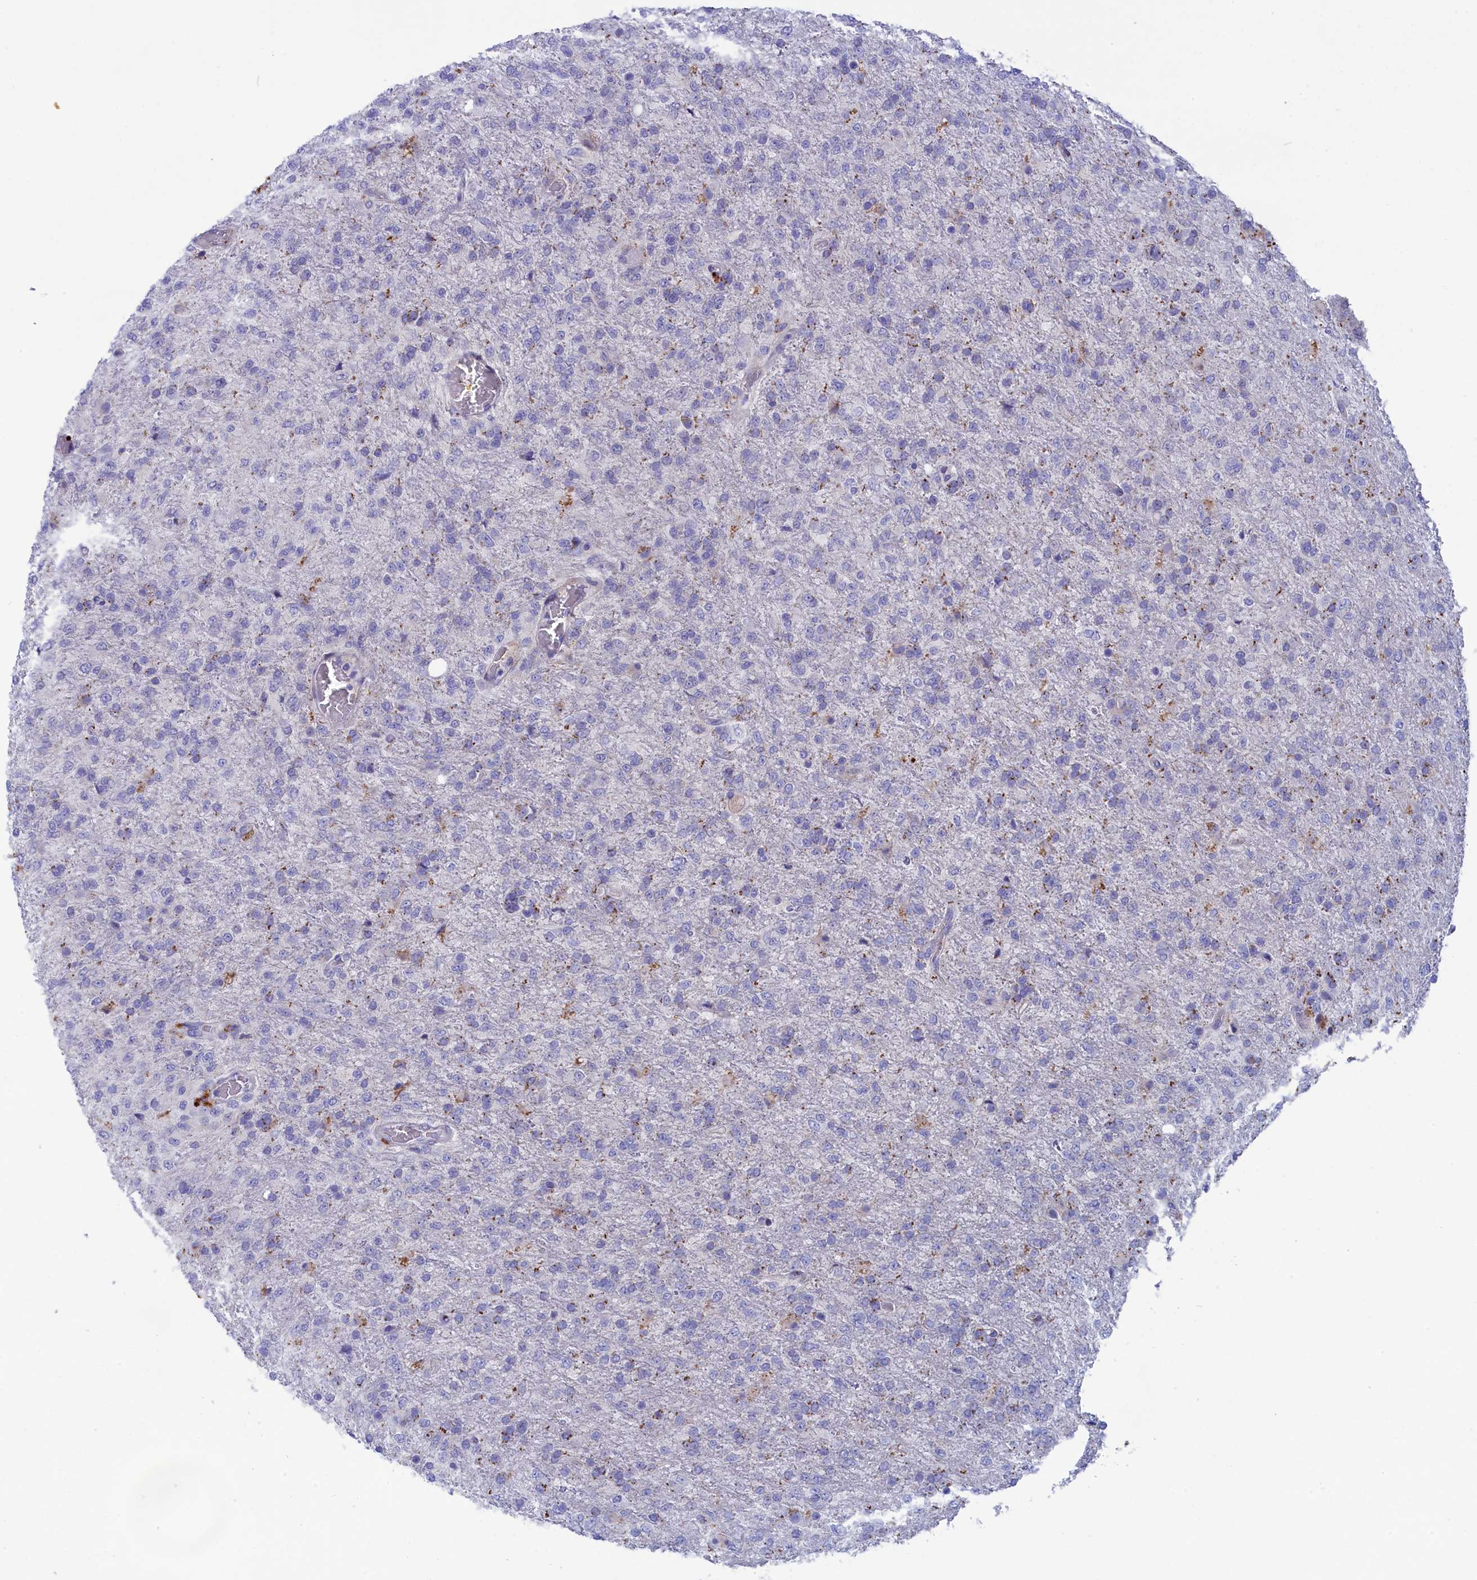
{"staining": {"intensity": "weak", "quantity": "<25%", "location": "cytoplasmic/membranous"}, "tissue": "glioma", "cell_type": "Tumor cells", "image_type": "cancer", "snomed": [{"axis": "morphology", "description": "Glioma, malignant, High grade"}, {"axis": "topography", "description": "Brain"}], "caption": "There is no significant staining in tumor cells of high-grade glioma (malignant).", "gene": "WDR6", "patient": {"sex": "female", "age": 74}}